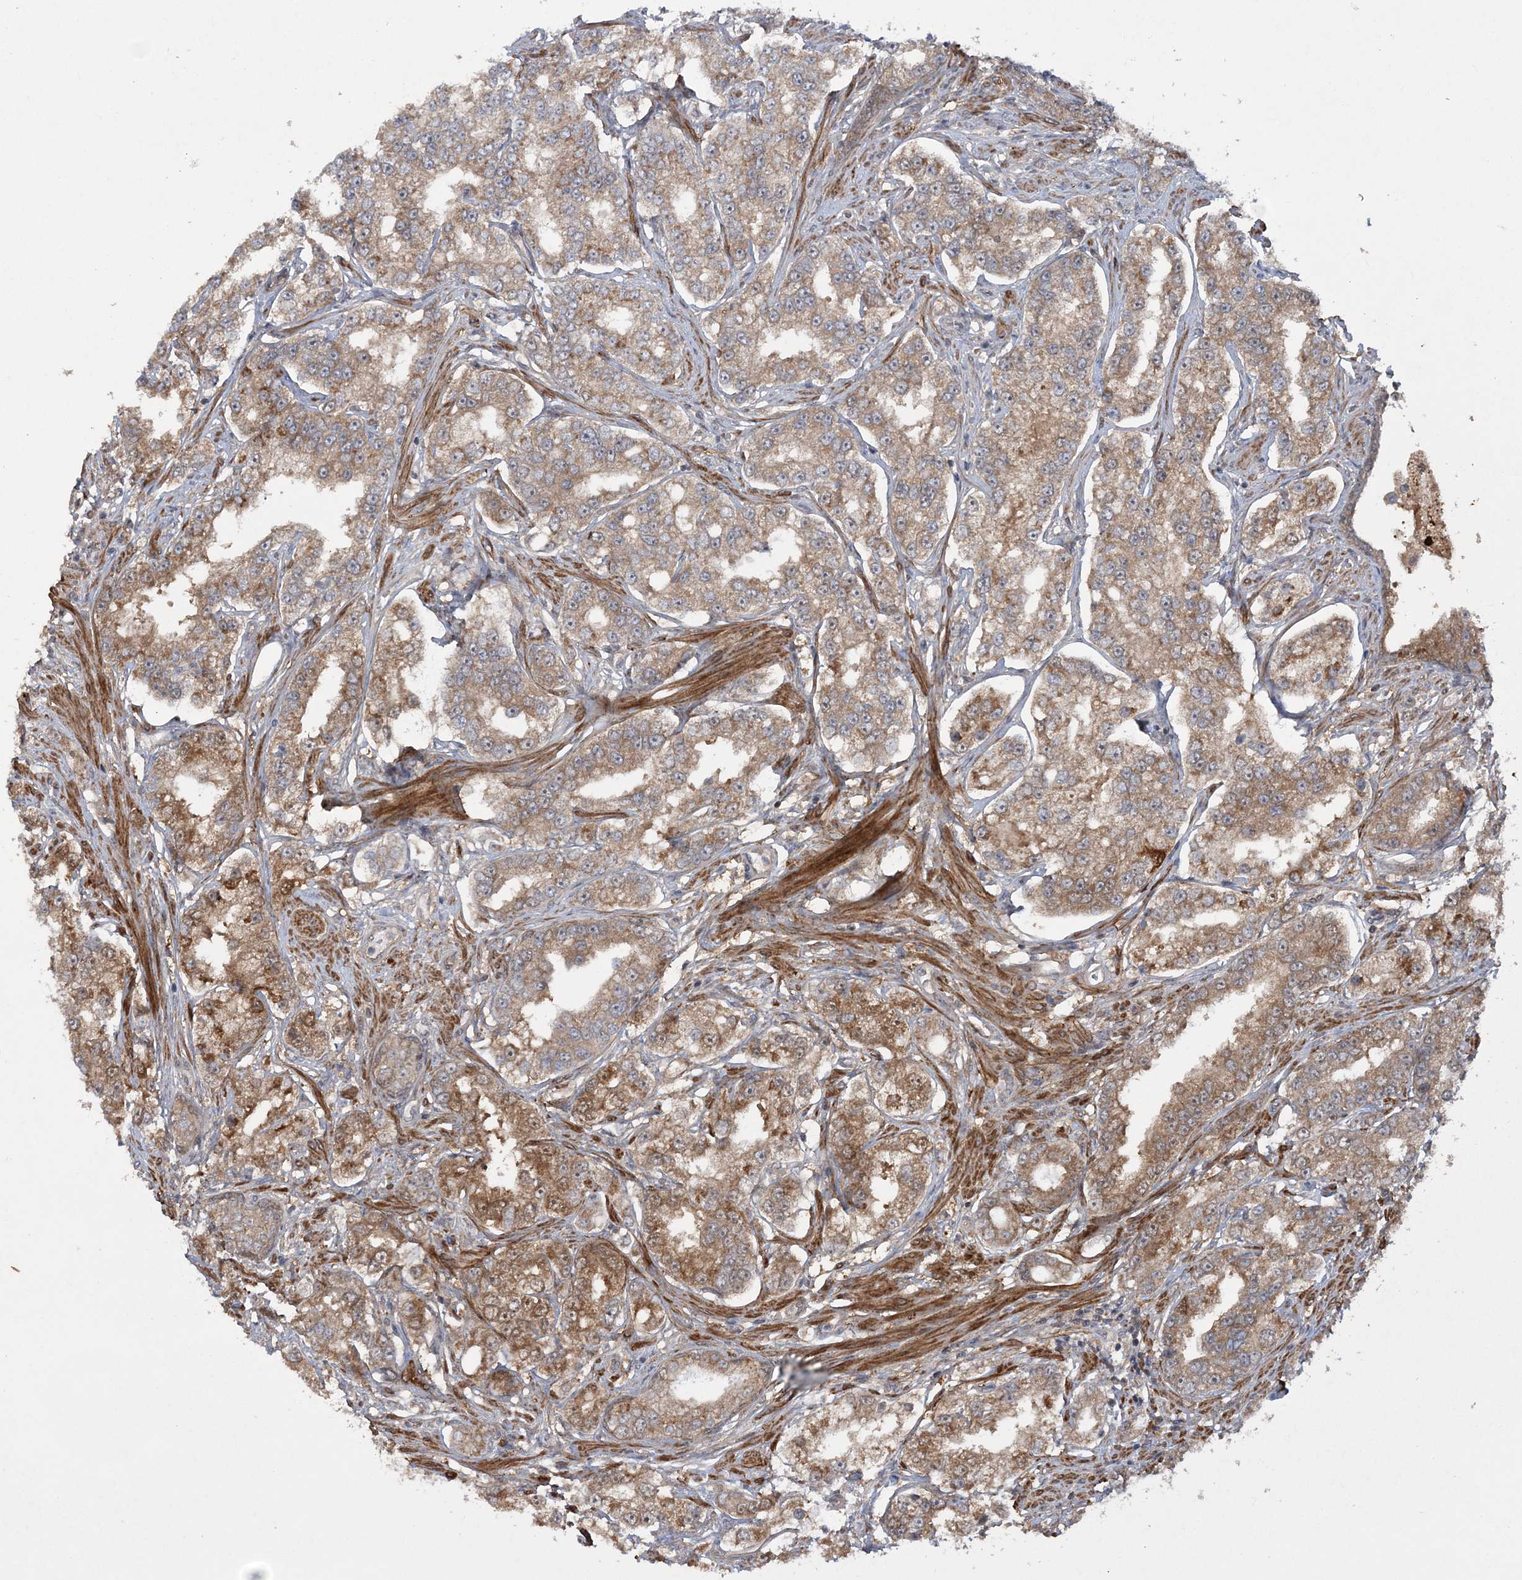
{"staining": {"intensity": "moderate", "quantity": ">75%", "location": "cytoplasmic/membranous"}, "tissue": "prostate cancer", "cell_type": "Tumor cells", "image_type": "cancer", "snomed": [{"axis": "morphology", "description": "Normal tissue, NOS"}, {"axis": "morphology", "description": "Adenocarcinoma, High grade"}, {"axis": "topography", "description": "Prostate"}], "caption": "Moderate cytoplasmic/membranous protein staining is identified in about >75% of tumor cells in adenocarcinoma (high-grade) (prostate).", "gene": "MOCS2", "patient": {"sex": "male", "age": 83}}